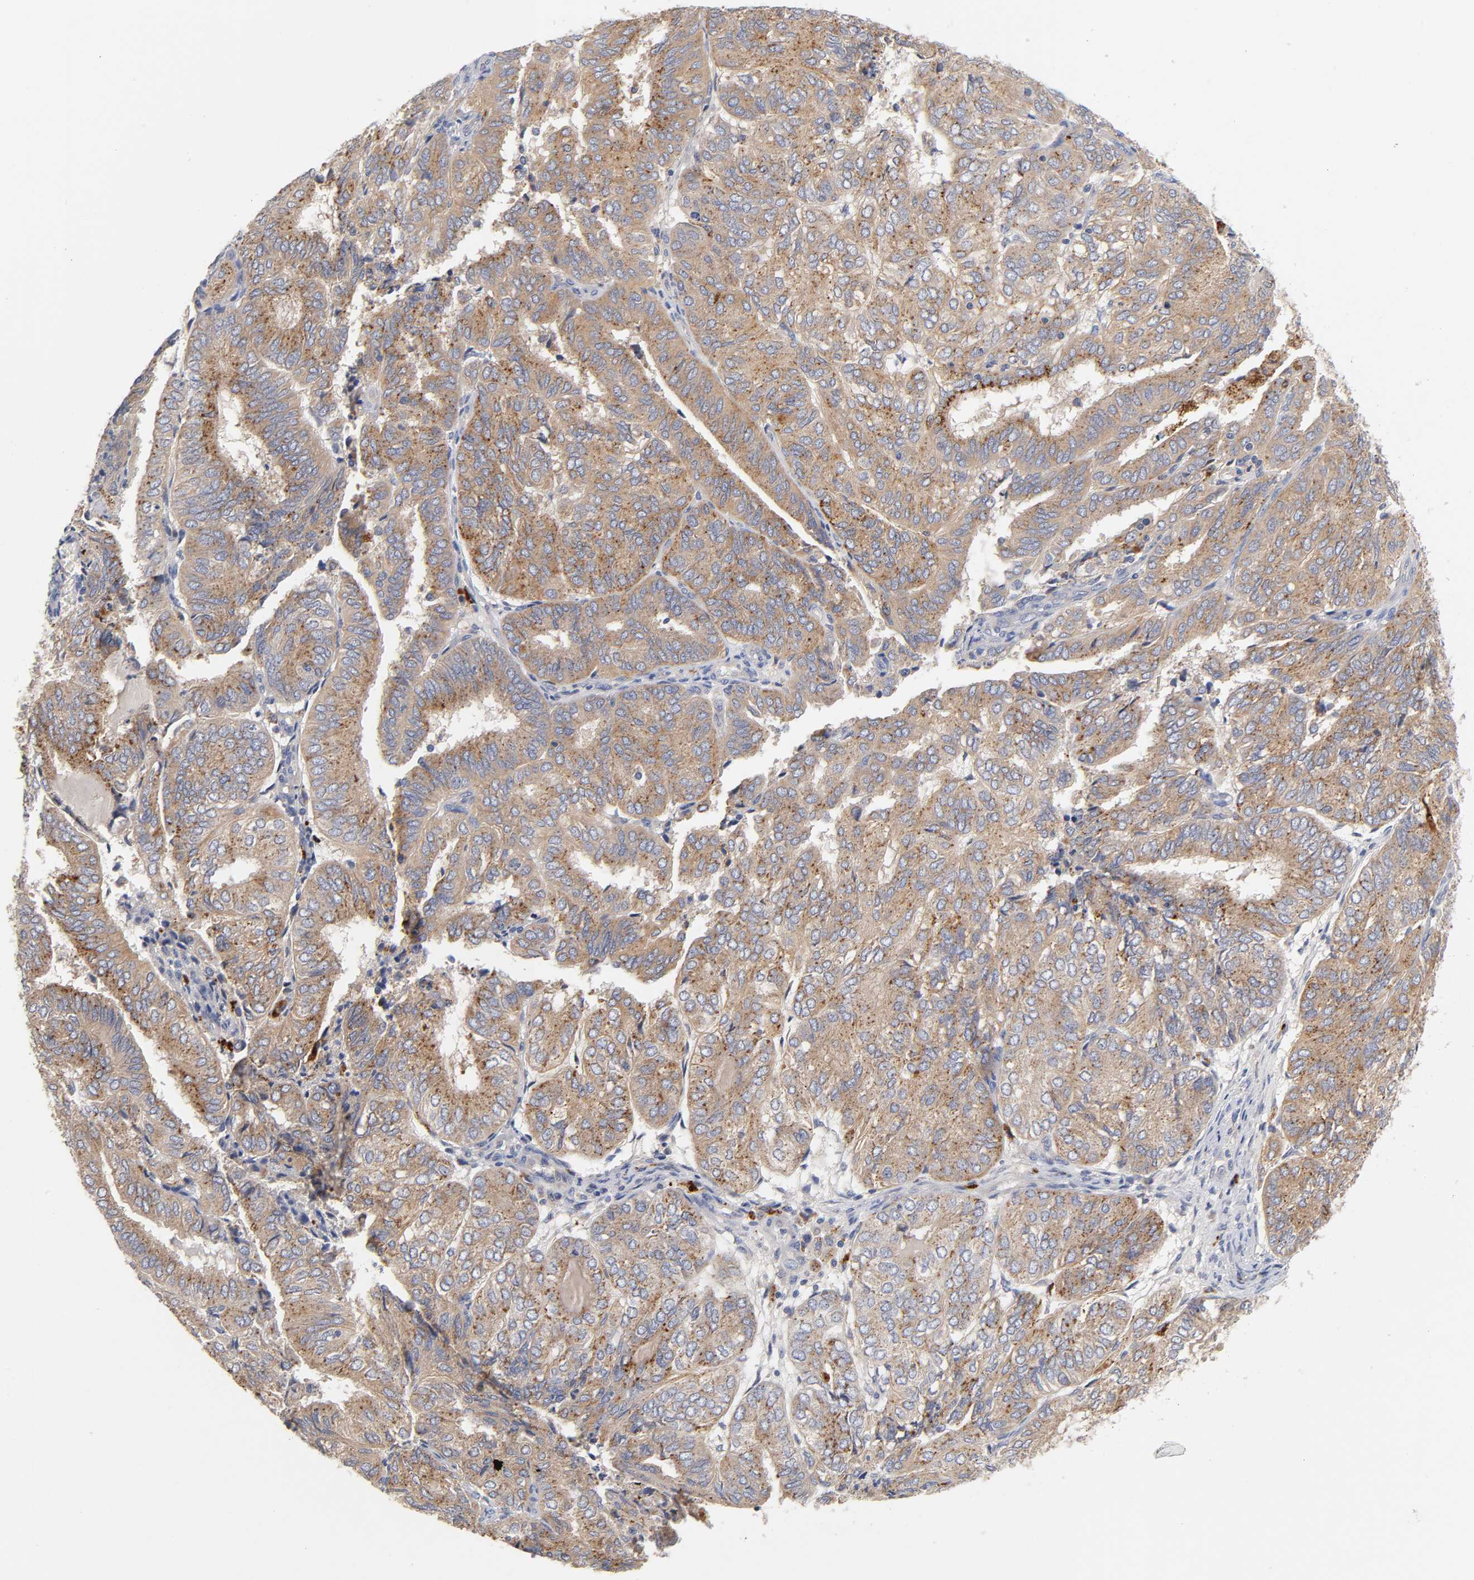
{"staining": {"intensity": "moderate", "quantity": ">75%", "location": "cytoplasmic/membranous"}, "tissue": "endometrial cancer", "cell_type": "Tumor cells", "image_type": "cancer", "snomed": [{"axis": "morphology", "description": "Adenocarcinoma, NOS"}, {"axis": "topography", "description": "Uterus"}], "caption": "This photomicrograph reveals IHC staining of human endometrial cancer, with medium moderate cytoplasmic/membranous positivity in approximately >75% of tumor cells.", "gene": "C17orf75", "patient": {"sex": "female", "age": 60}}